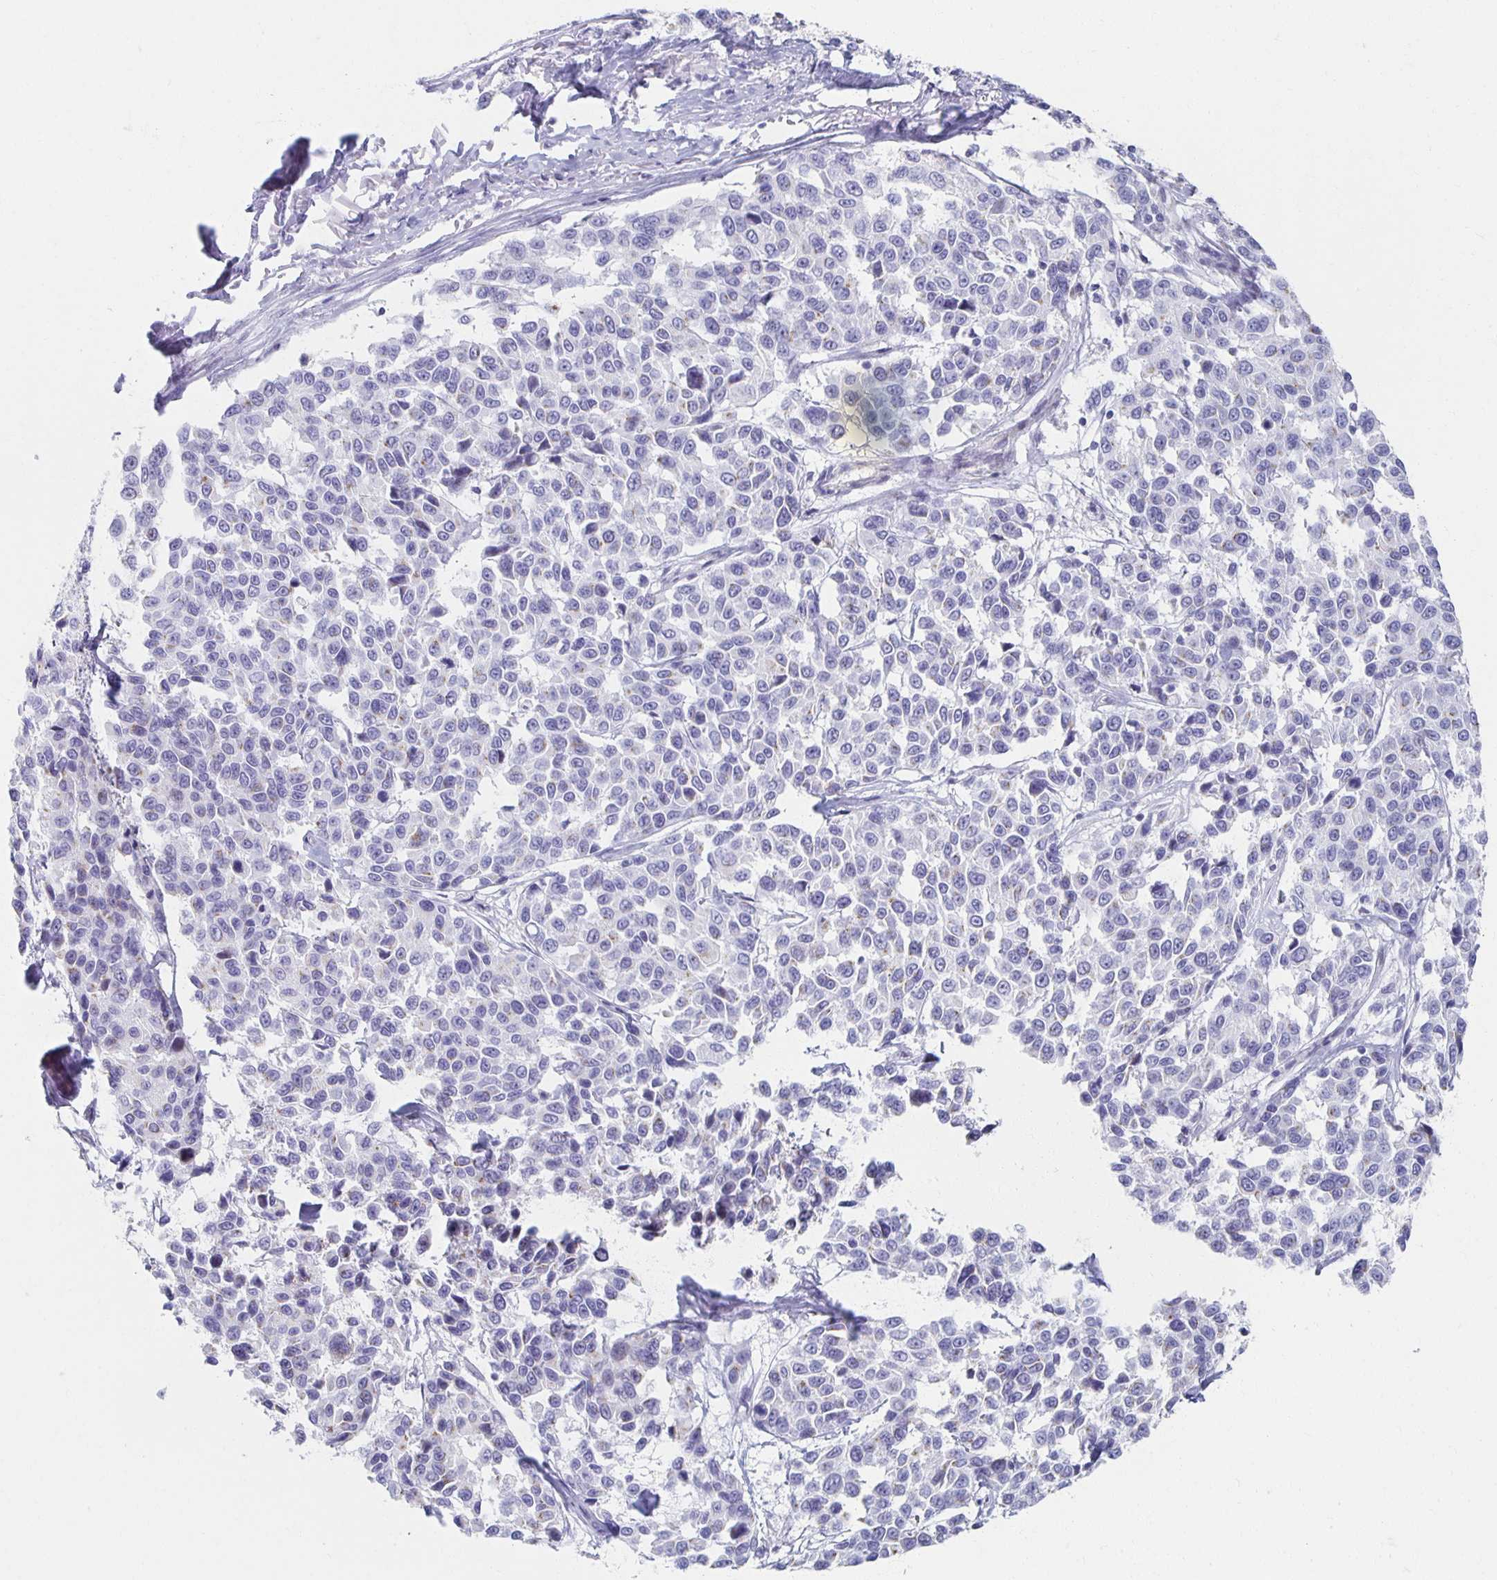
{"staining": {"intensity": "moderate", "quantity": "<25%", "location": "cytoplasmic/membranous"}, "tissue": "melanoma", "cell_type": "Tumor cells", "image_type": "cancer", "snomed": [{"axis": "morphology", "description": "Malignant melanoma, NOS"}, {"axis": "topography", "description": "Skin"}], "caption": "Malignant melanoma stained with IHC reveals moderate cytoplasmic/membranous positivity in about <25% of tumor cells. (DAB (3,3'-diaminobenzidine) = brown stain, brightfield microscopy at high magnification).", "gene": "TEX44", "patient": {"sex": "female", "age": 66}}